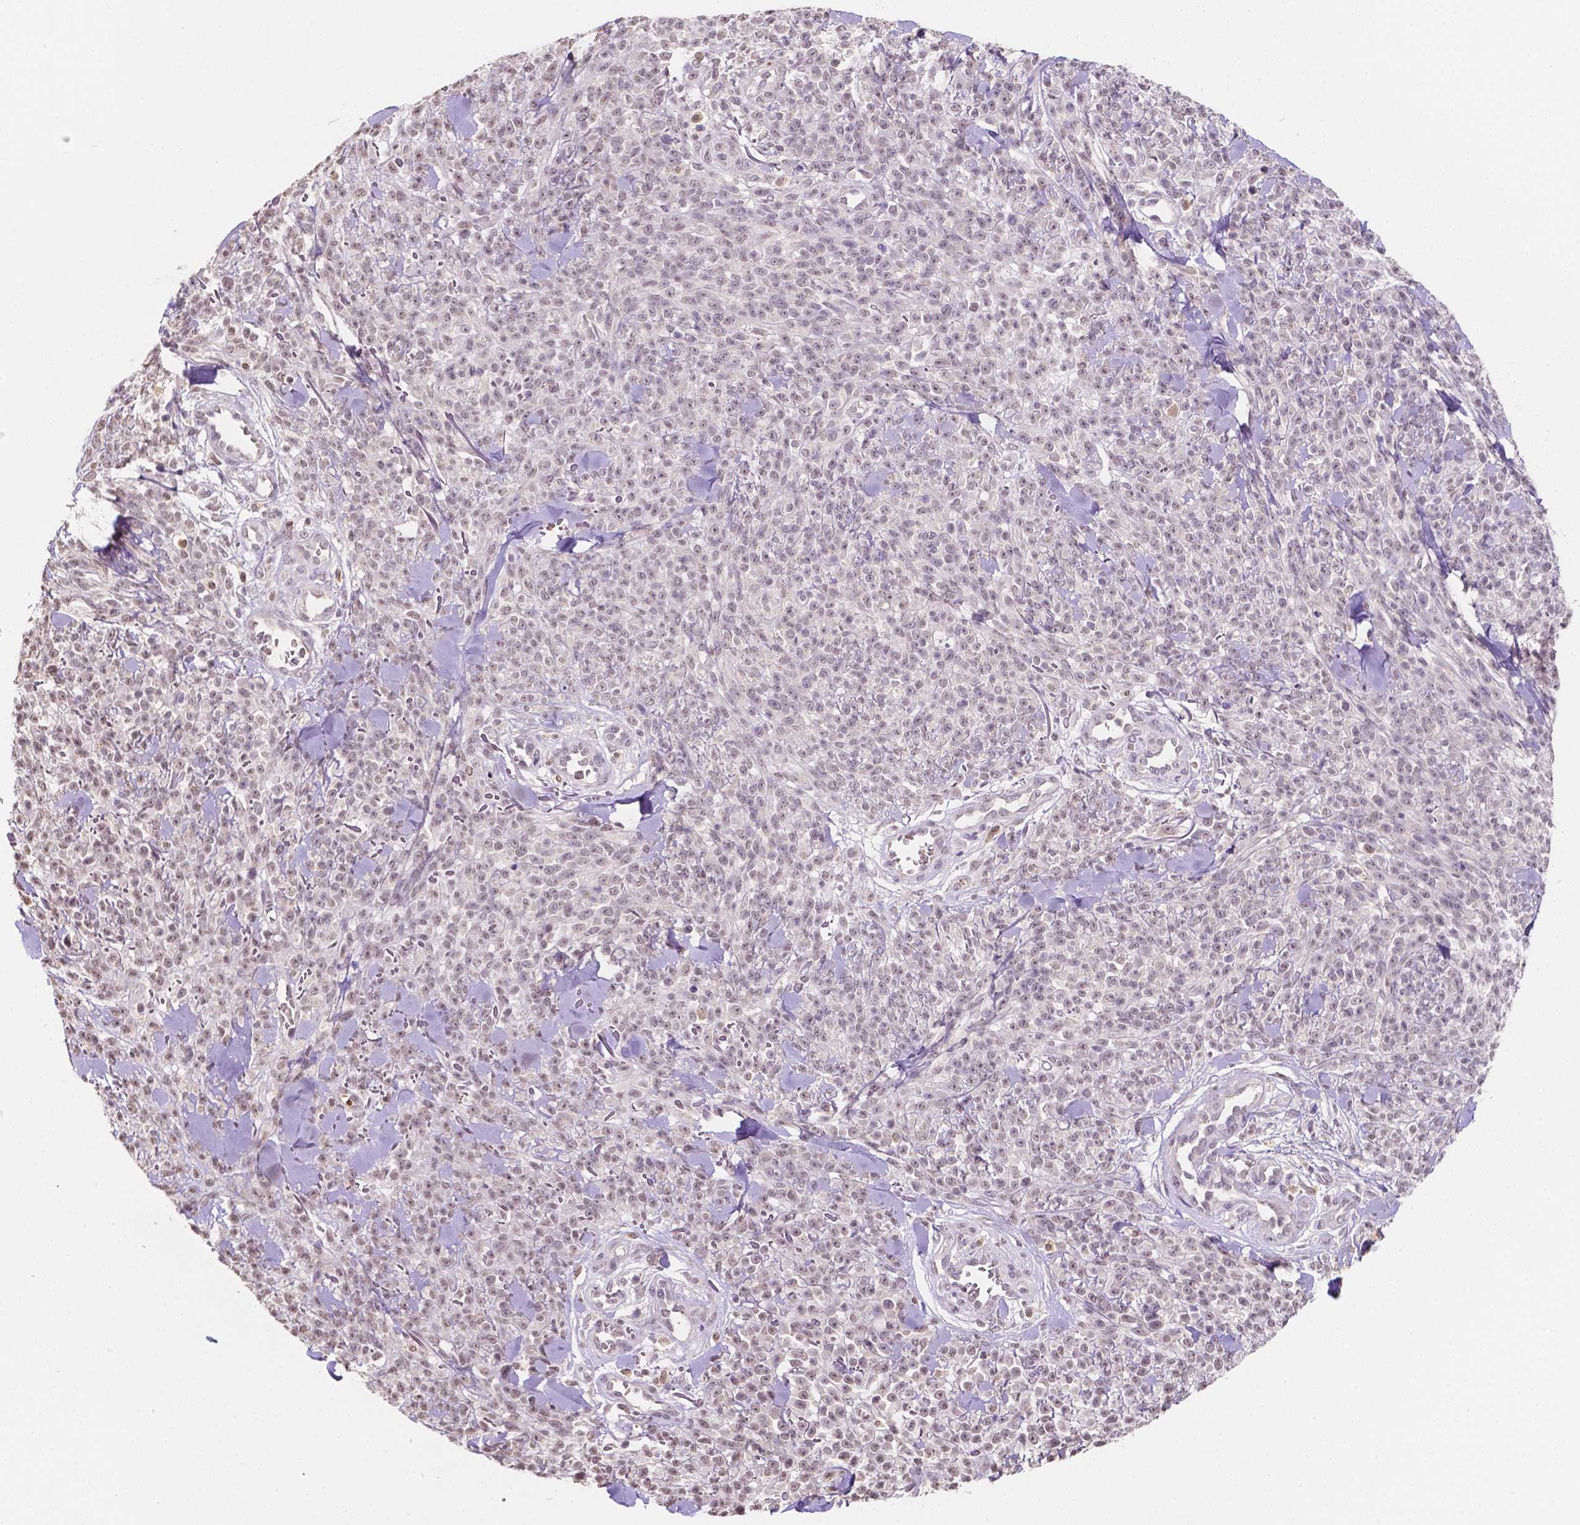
{"staining": {"intensity": "weak", "quantity": "25%-75%", "location": "nuclear"}, "tissue": "melanoma", "cell_type": "Tumor cells", "image_type": "cancer", "snomed": [{"axis": "morphology", "description": "Malignant melanoma, NOS"}, {"axis": "topography", "description": "Skin"}, {"axis": "topography", "description": "Skin of trunk"}], "caption": "Melanoma tissue exhibits weak nuclear staining in about 25%-75% of tumor cells (DAB IHC with brightfield microscopy, high magnification).", "gene": "SHLD3", "patient": {"sex": "male", "age": 74}}